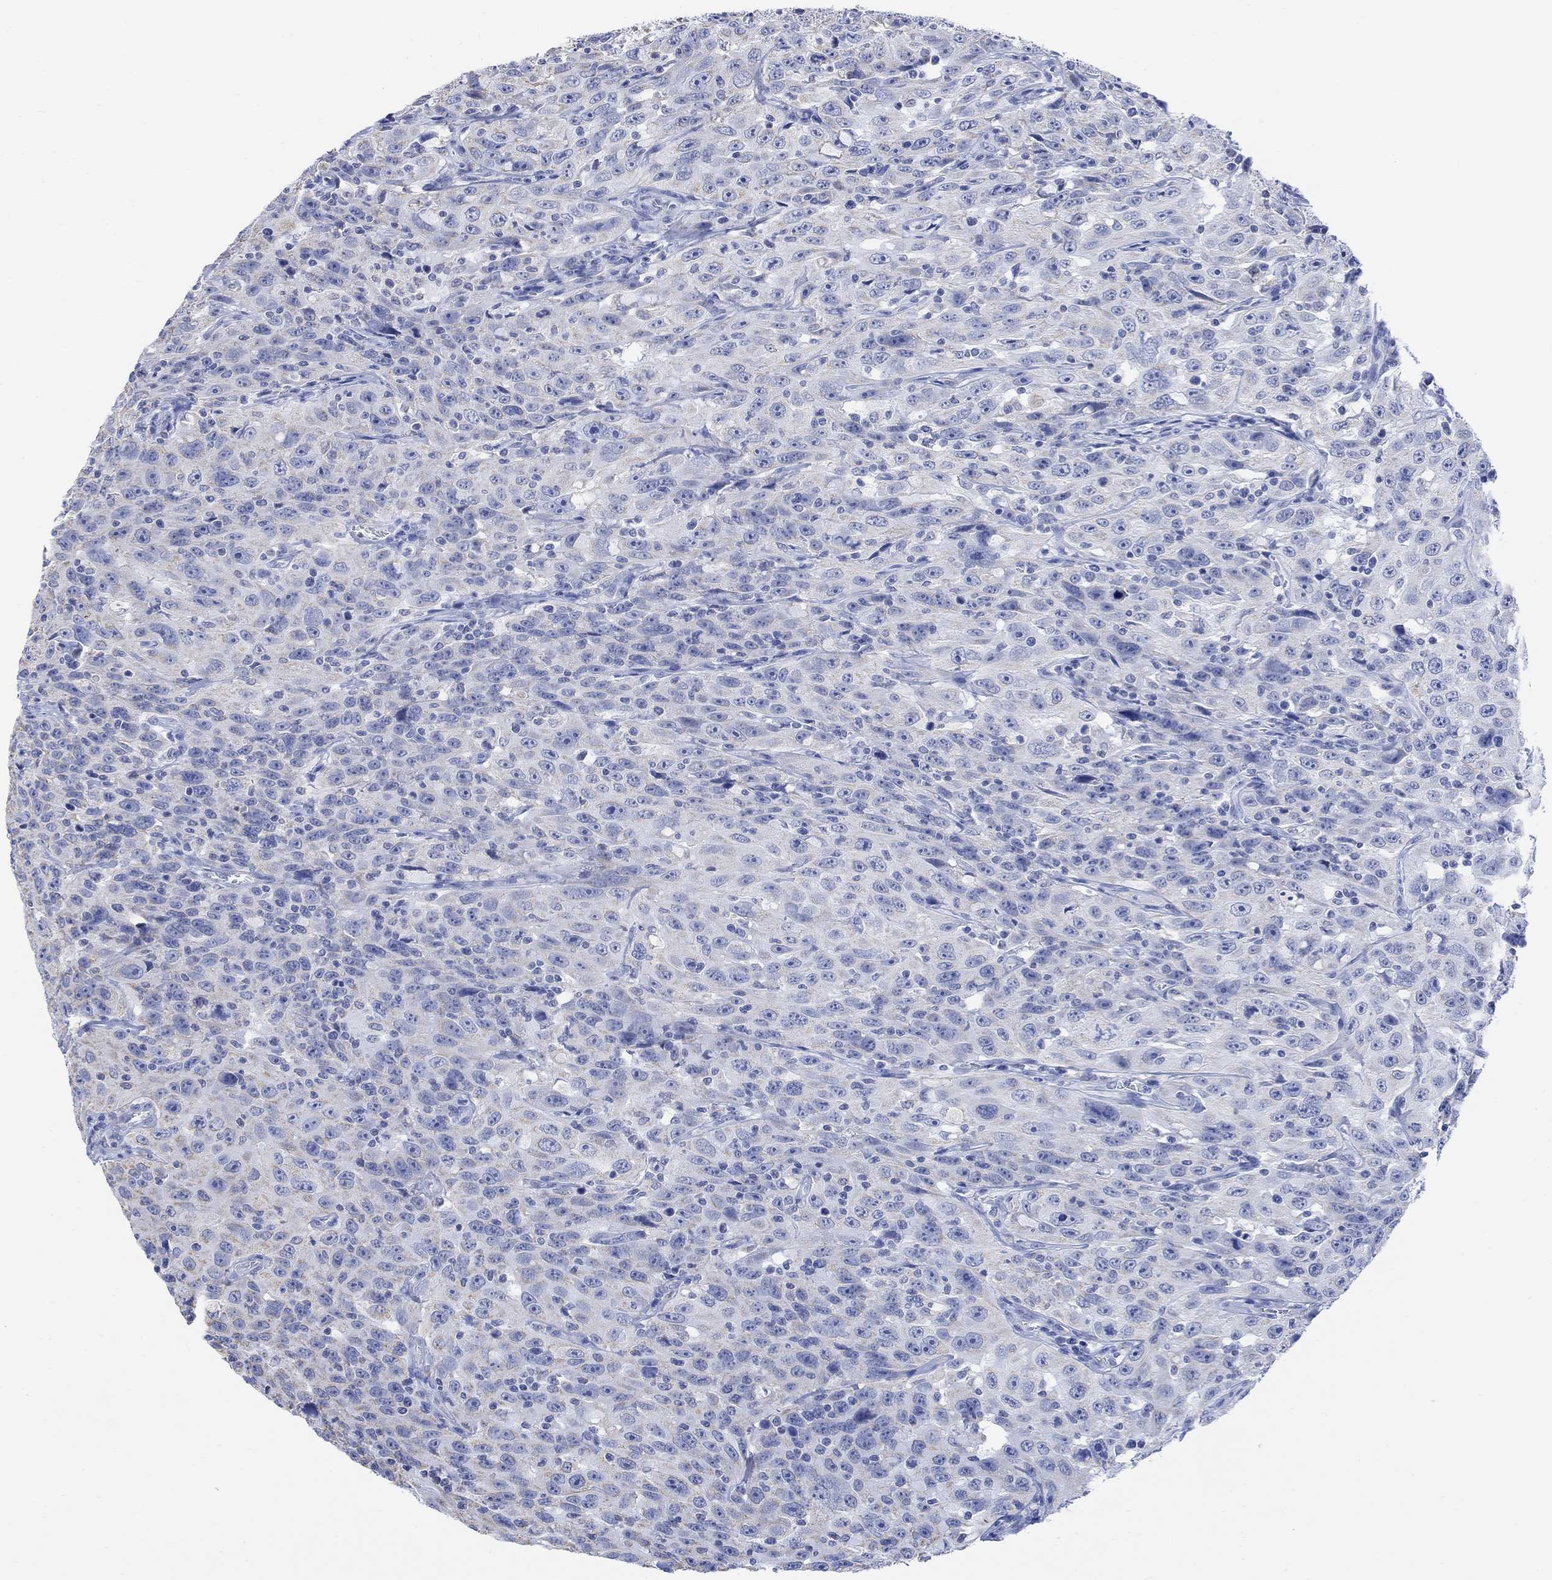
{"staining": {"intensity": "negative", "quantity": "none", "location": "none"}, "tissue": "urothelial cancer", "cell_type": "Tumor cells", "image_type": "cancer", "snomed": [{"axis": "morphology", "description": "Urothelial carcinoma, NOS"}, {"axis": "morphology", "description": "Urothelial carcinoma, High grade"}, {"axis": "topography", "description": "Urinary bladder"}], "caption": "IHC micrograph of neoplastic tissue: human urothelial cancer stained with DAB (3,3'-diaminobenzidine) reveals no significant protein positivity in tumor cells.", "gene": "SYT12", "patient": {"sex": "female", "age": 73}}